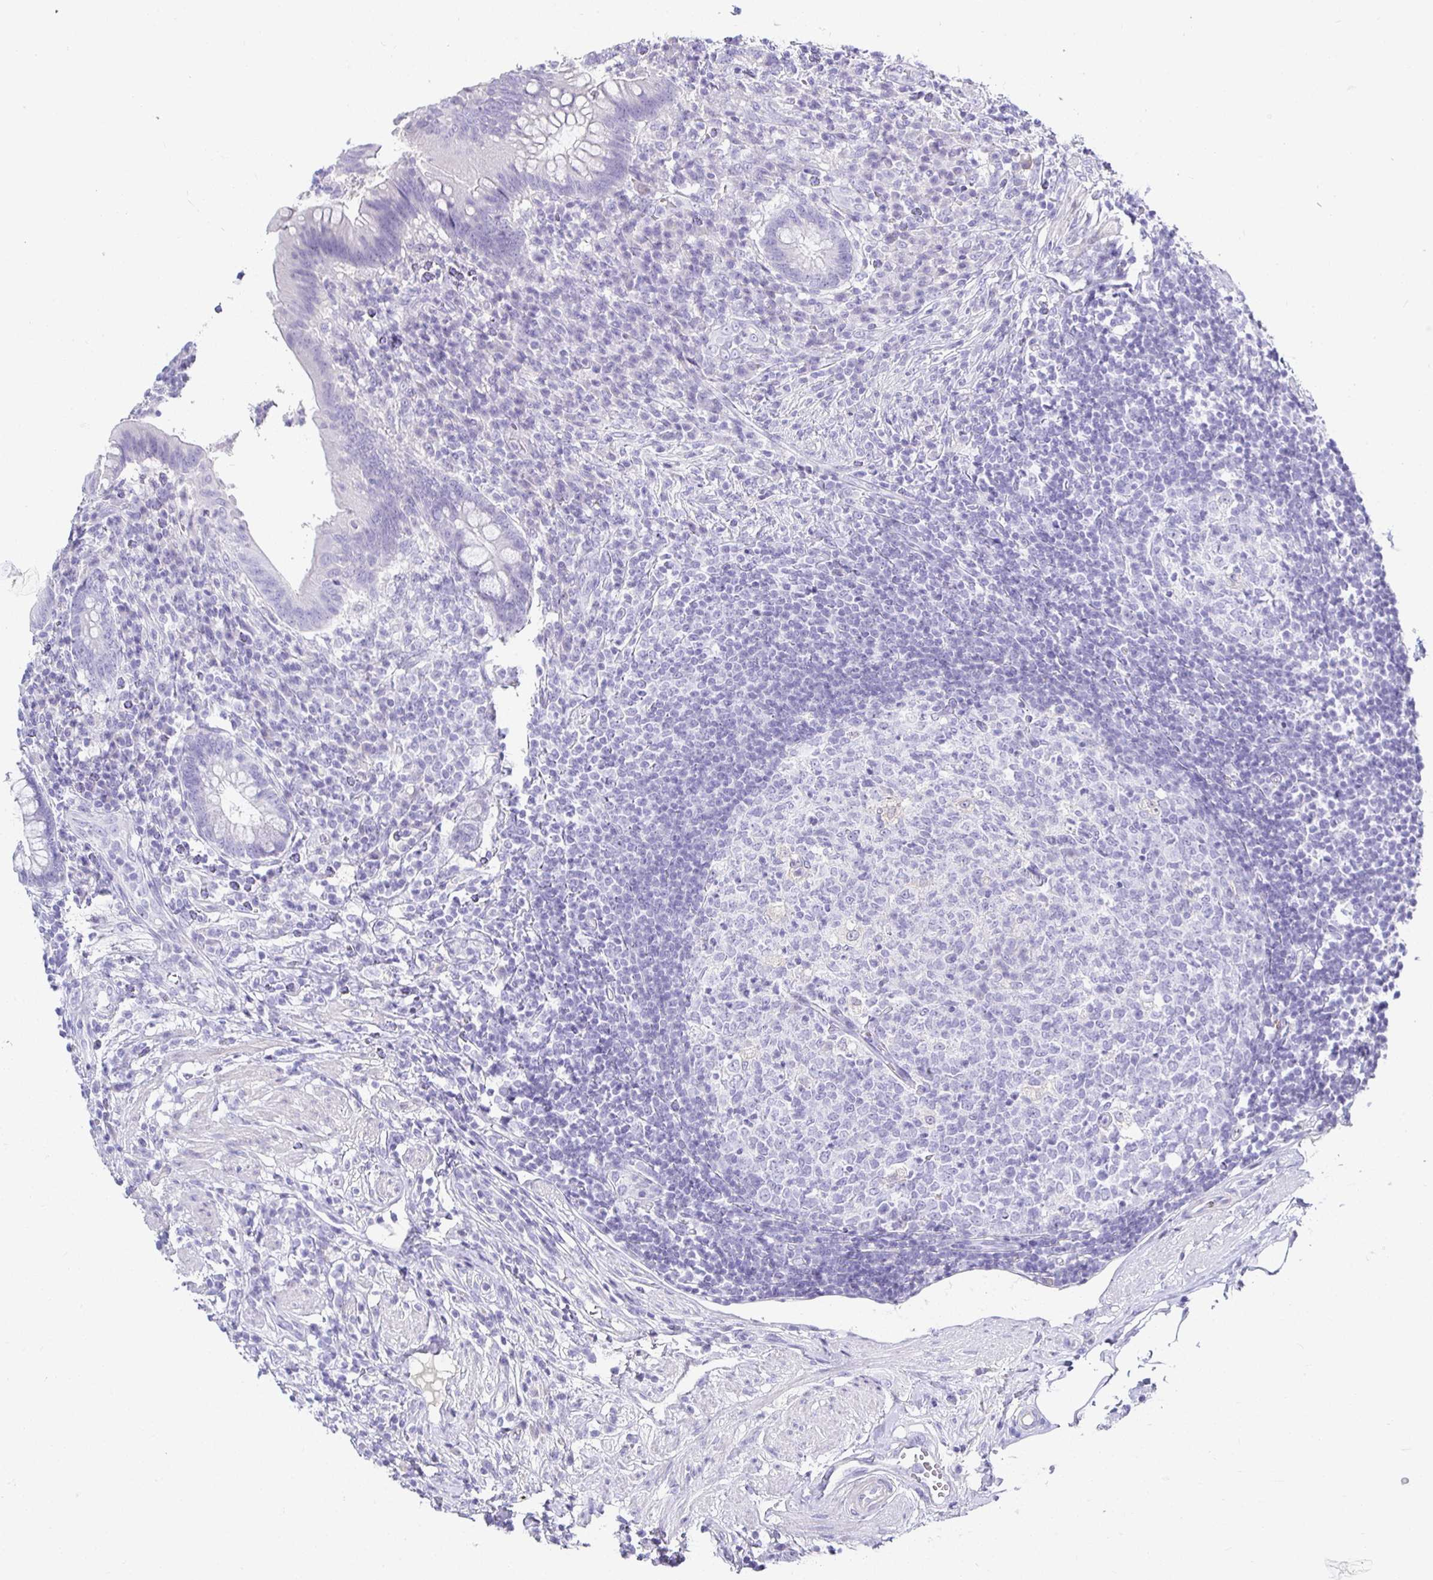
{"staining": {"intensity": "negative", "quantity": "none", "location": "none"}, "tissue": "appendix", "cell_type": "Glandular cells", "image_type": "normal", "snomed": [{"axis": "morphology", "description": "Normal tissue, NOS"}, {"axis": "topography", "description": "Appendix"}], "caption": "Histopathology image shows no significant protein expression in glandular cells of unremarkable appendix. (Brightfield microscopy of DAB immunohistochemistry (IHC) at high magnification).", "gene": "TMEM241", "patient": {"sex": "female", "age": 56}}